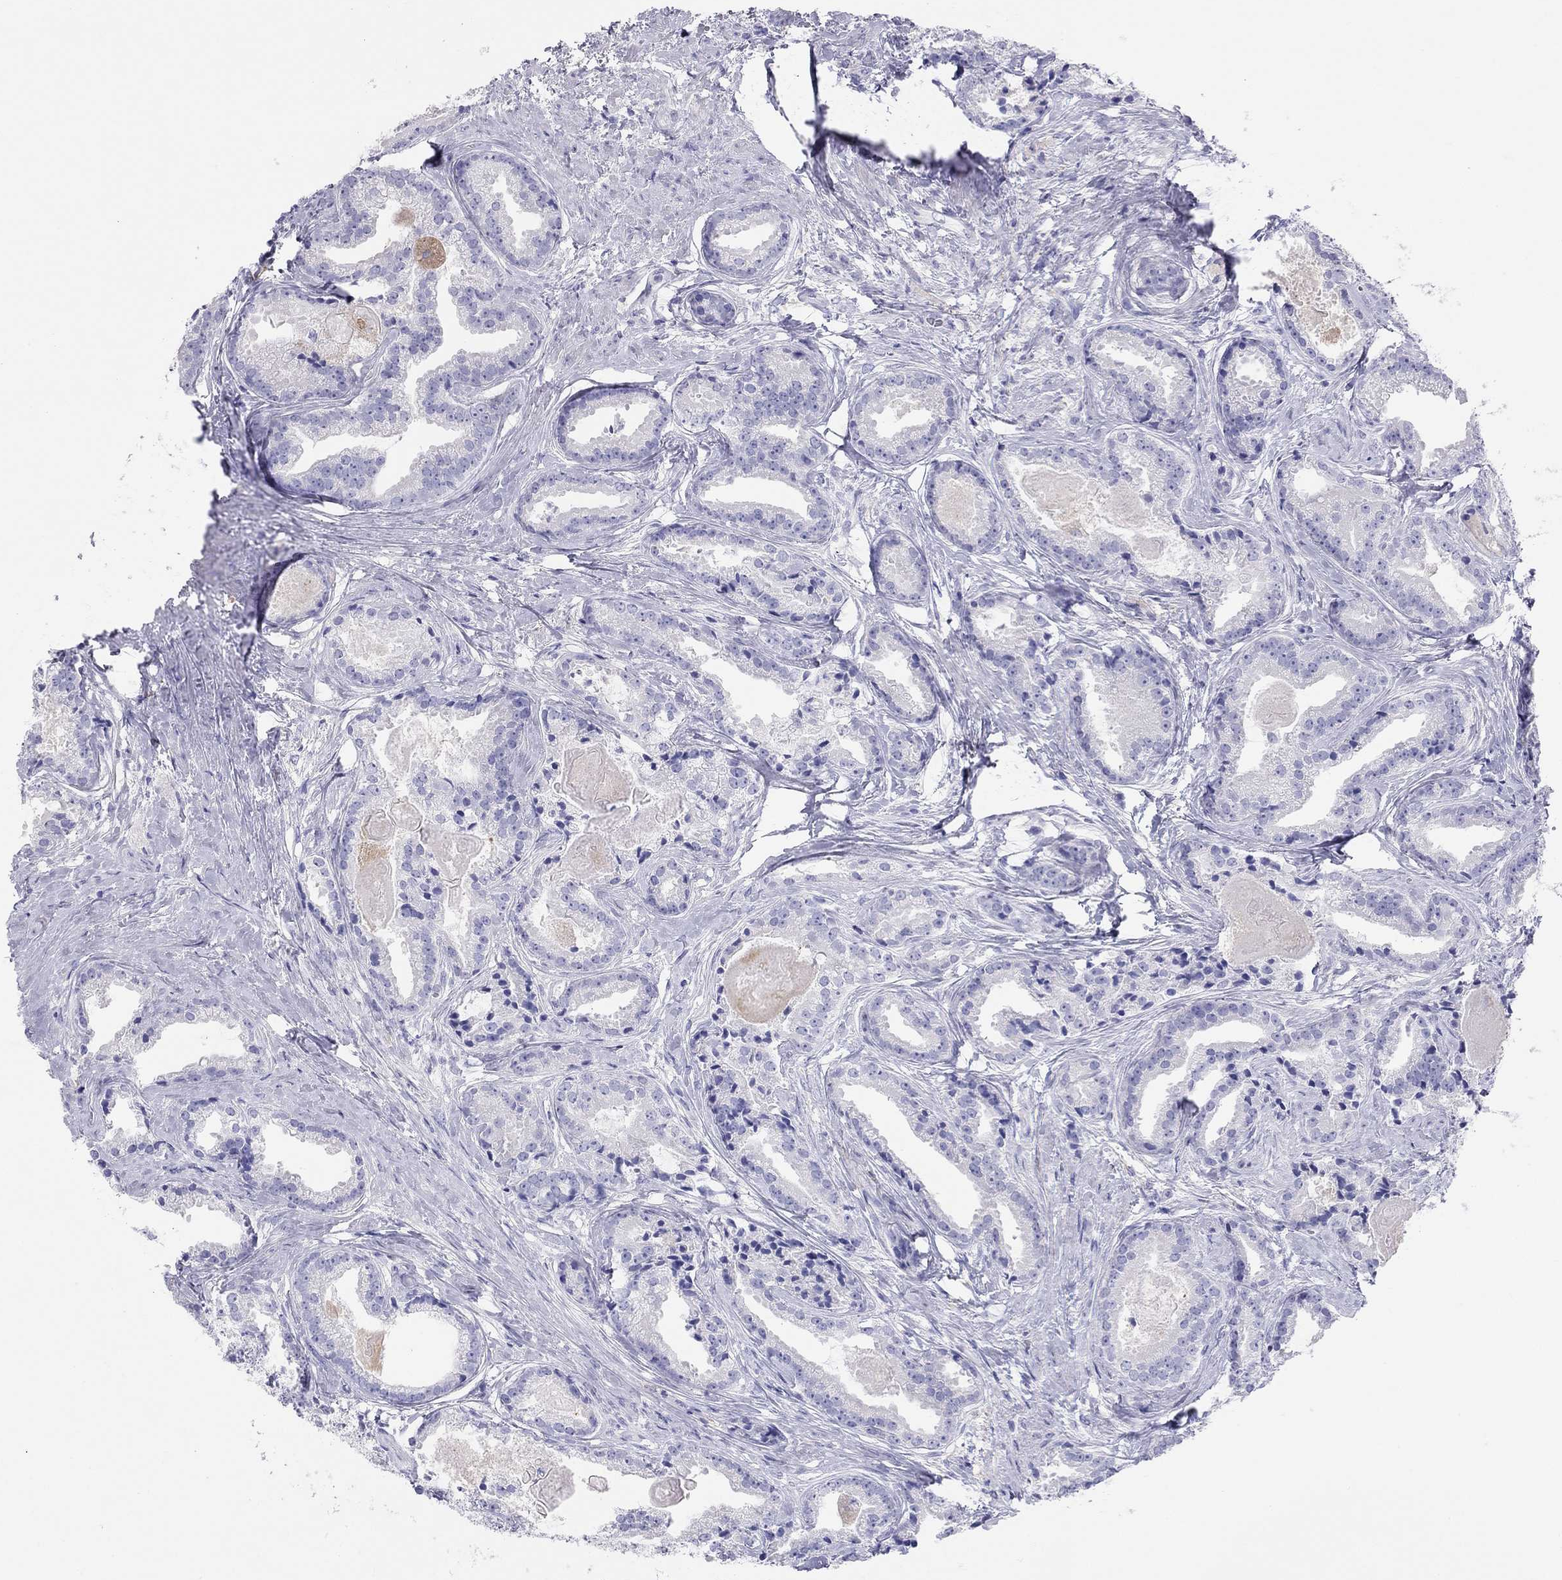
{"staining": {"intensity": "negative", "quantity": "none", "location": "none"}, "tissue": "prostate cancer", "cell_type": "Tumor cells", "image_type": "cancer", "snomed": [{"axis": "morphology", "description": "Adenocarcinoma, NOS"}, {"axis": "morphology", "description": "Adenocarcinoma, High grade"}, {"axis": "topography", "description": "Prostate"}], "caption": "IHC image of prostate cancer stained for a protein (brown), which displays no staining in tumor cells. (Stains: DAB (3,3'-diaminobenzidine) immunohistochemistry with hematoxylin counter stain, Microscopy: brightfield microscopy at high magnification).", "gene": "HLA-DQB2", "patient": {"sex": "male", "age": 64}}